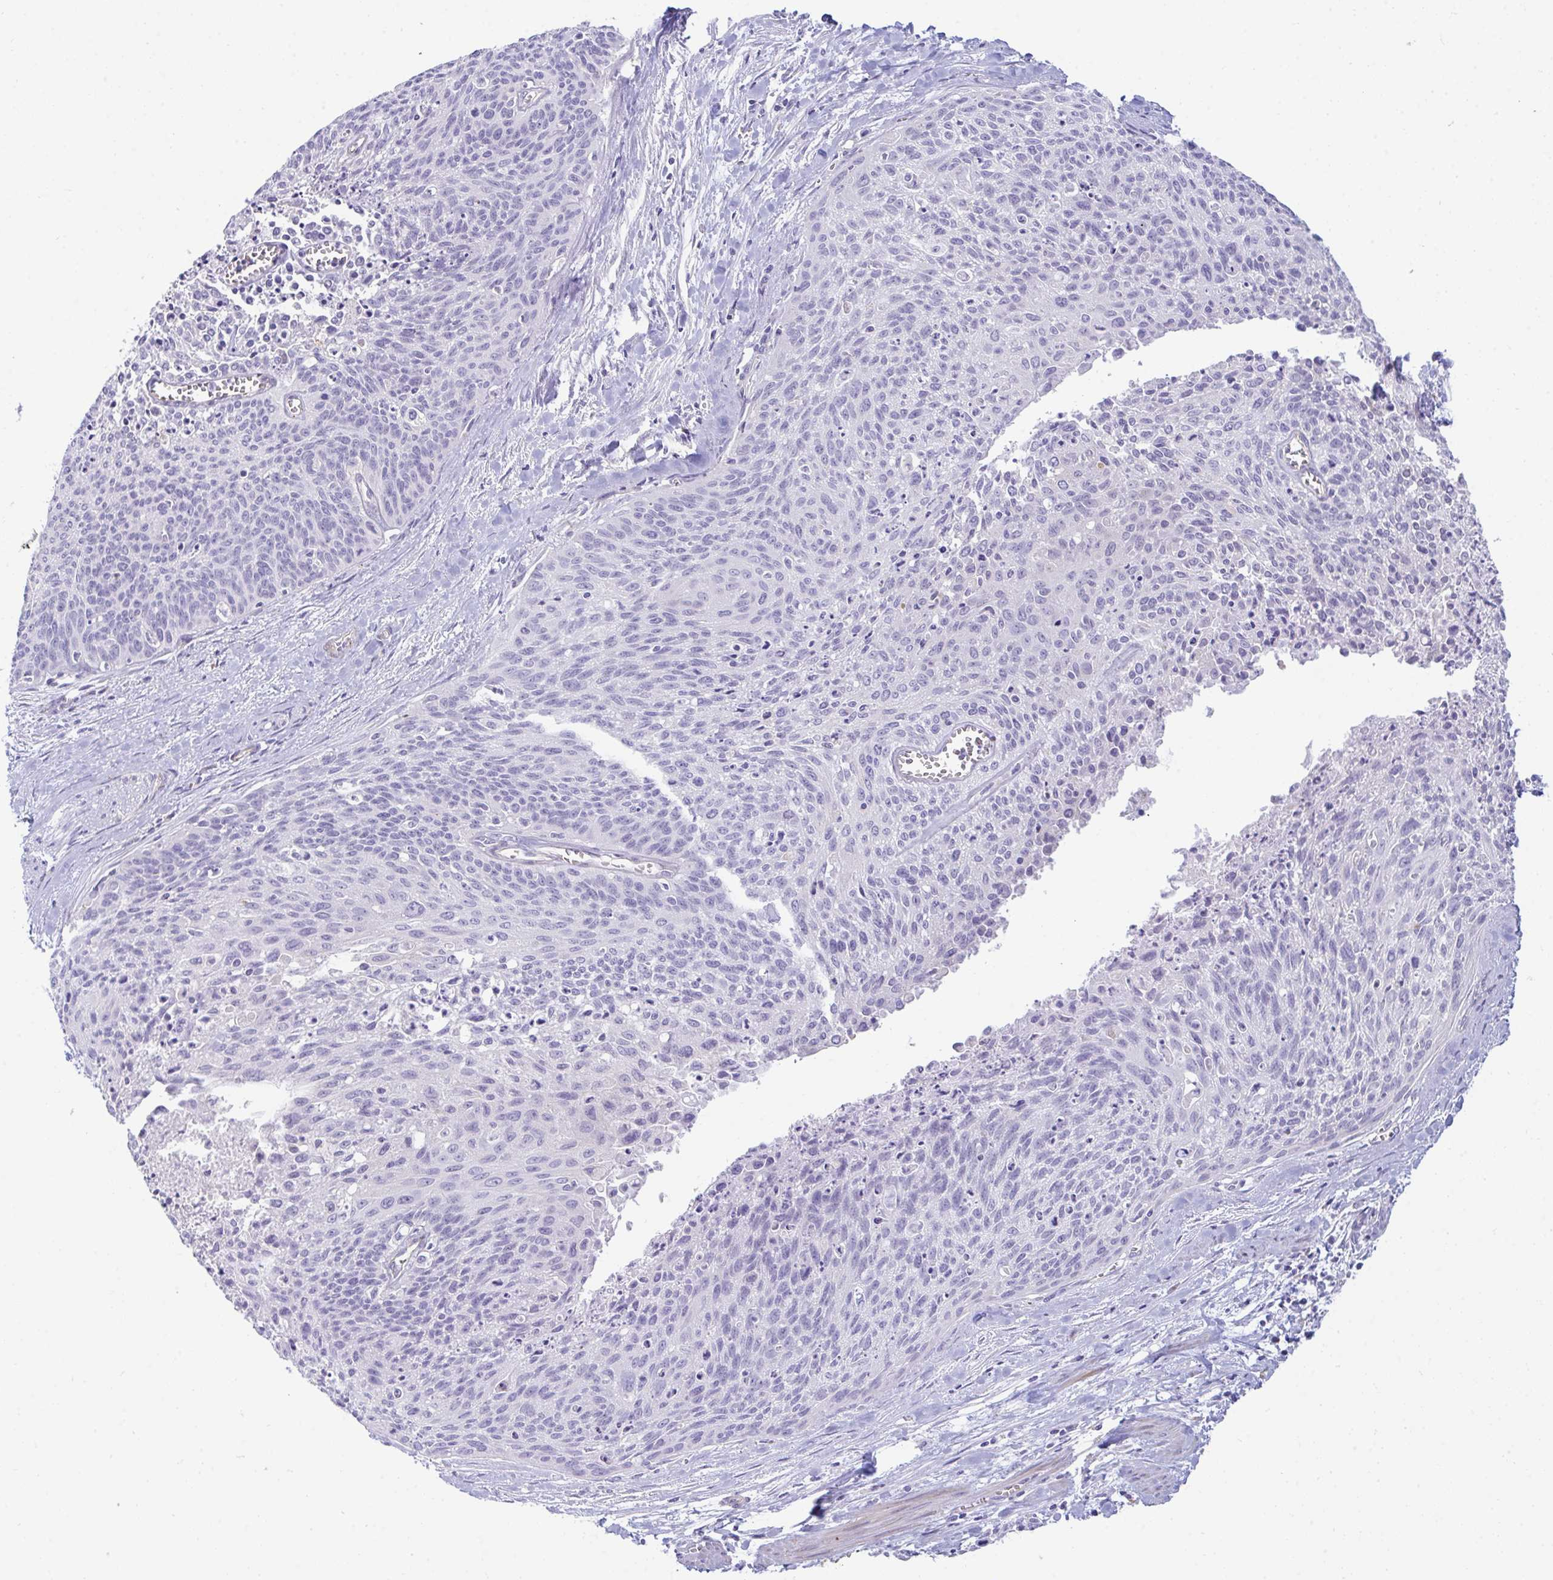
{"staining": {"intensity": "negative", "quantity": "none", "location": "none"}, "tissue": "cervical cancer", "cell_type": "Tumor cells", "image_type": "cancer", "snomed": [{"axis": "morphology", "description": "Squamous cell carcinoma, NOS"}, {"axis": "topography", "description": "Cervix"}], "caption": "There is no significant expression in tumor cells of cervical cancer. (Brightfield microscopy of DAB immunohistochemistry (IHC) at high magnification).", "gene": "UBL3", "patient": {"sex": "female", "age": 55}}